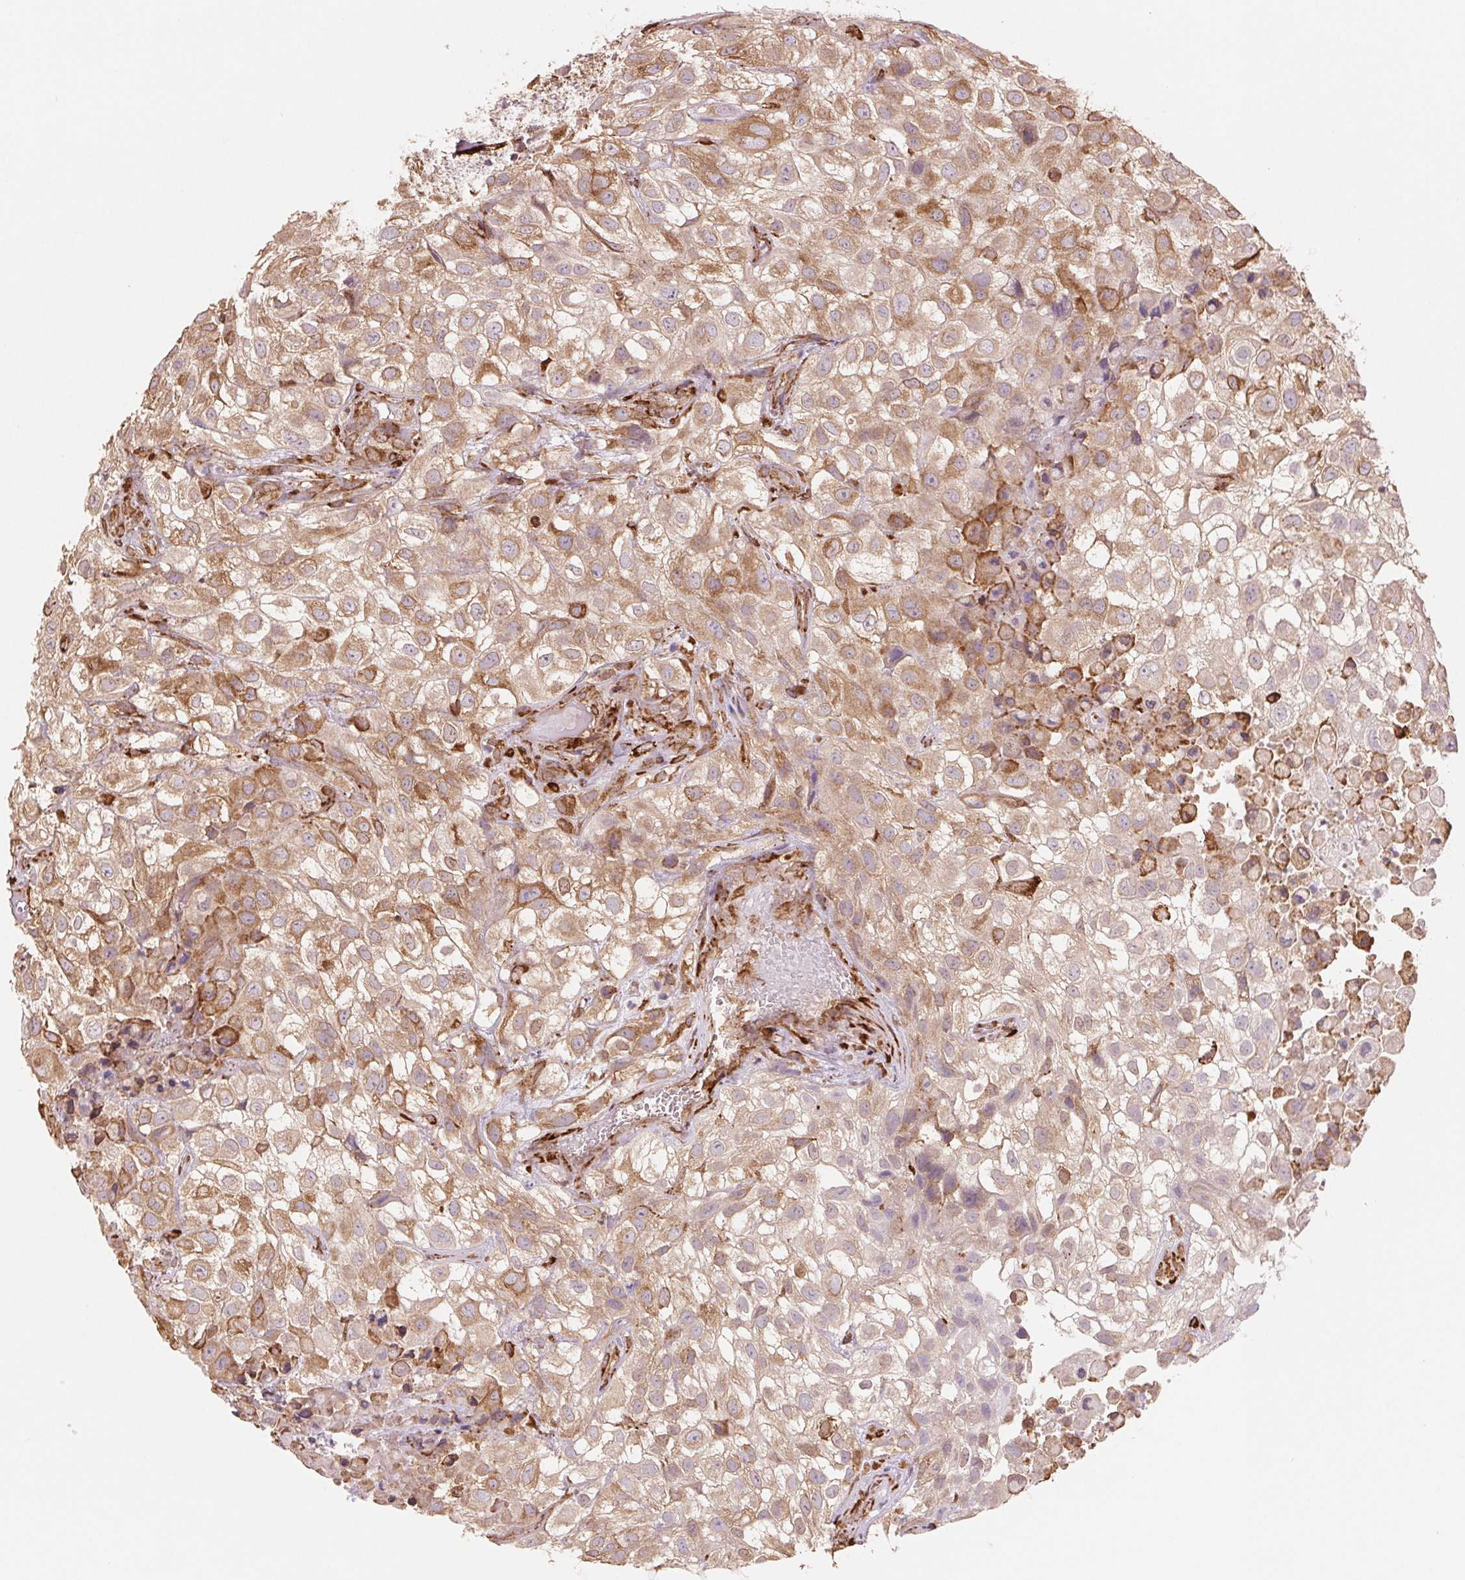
{"staining": {"intensity": "moderate", "quantity": "25%-75%", "location": "cytoplasmic/membranous"}, "tissue": "urothelial cancer", "cell_type": "Tumor cells", "image_type": "cancer", "snomed": [{"axis": "morphology", "description": "Urothelial carcinoma, High grade"}, {"axis": "topography", "description": "Urinary bladder"}], "caption": "Immunohistochemical staining of human urothelial cancer shows moderate cytoplasmic/membranous protein expression in about 25%-75% of tumor cells. (DAB IHC with brightfield microscopy, high magnification).", "gene": "FKBP10", "patient": {"sex": "male", "age": 56}}